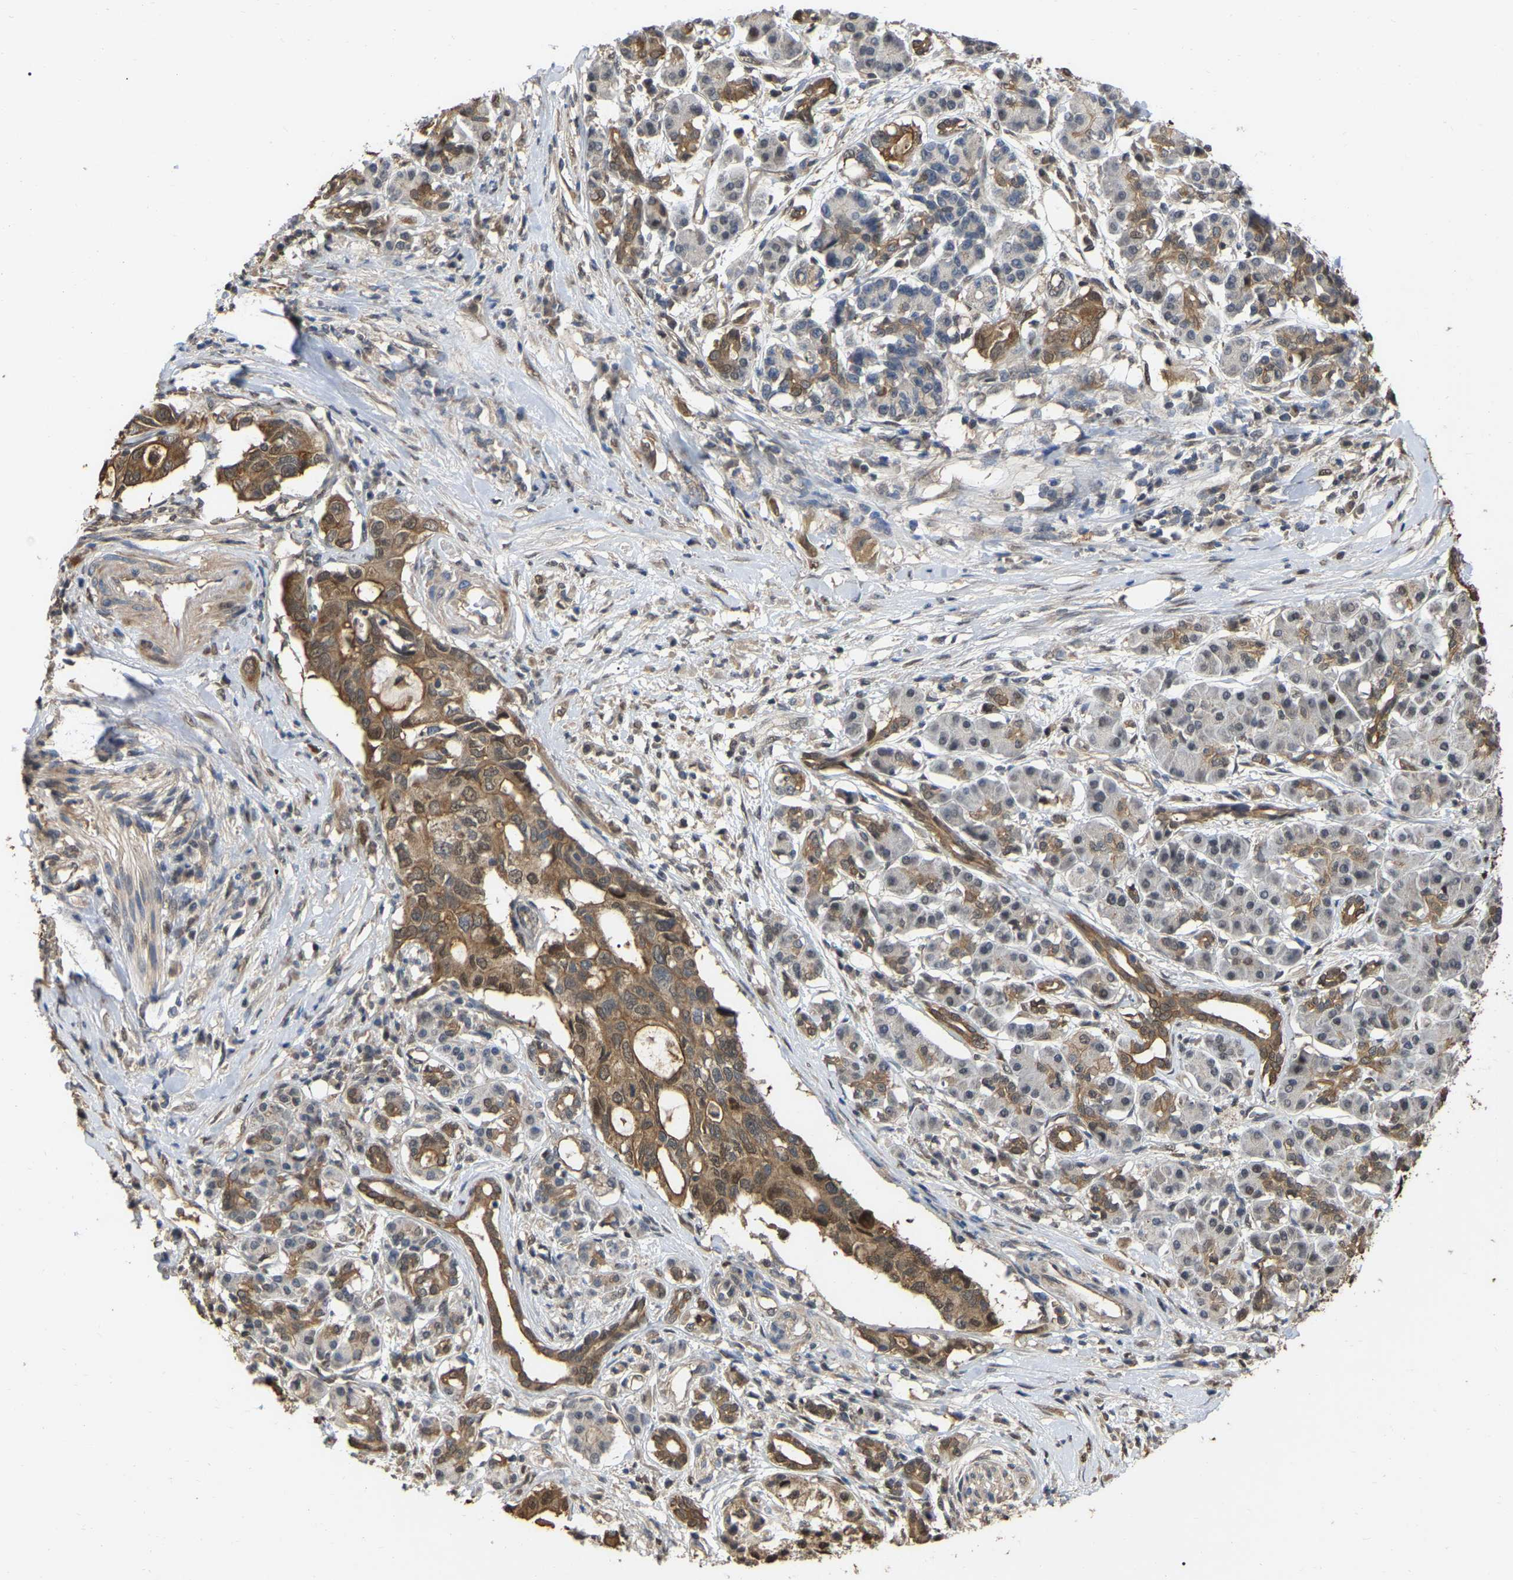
{"staining": {"intensity": "moderate", "quantity": ">75%", "location": "cytoplasmic/membranous"}, "tissue": "pancreatic cancer", "cell_type": "Tumor cells", "image_type": "cancer", "snomed": [{"axis": "morphology", "description": "Adenocarcinoma, NOS"}, {"axis": "topography", "description": "Pancreas"}], "caption": "About >75% of tumor cells in human adenocarcinoma (pancreatic) display moderate cytoplasmic/membranous protein staining as visualized by brown immunohistochemical staining.", "gene": "FAM219A", "patient": {"sex": "female", "age": 56}}